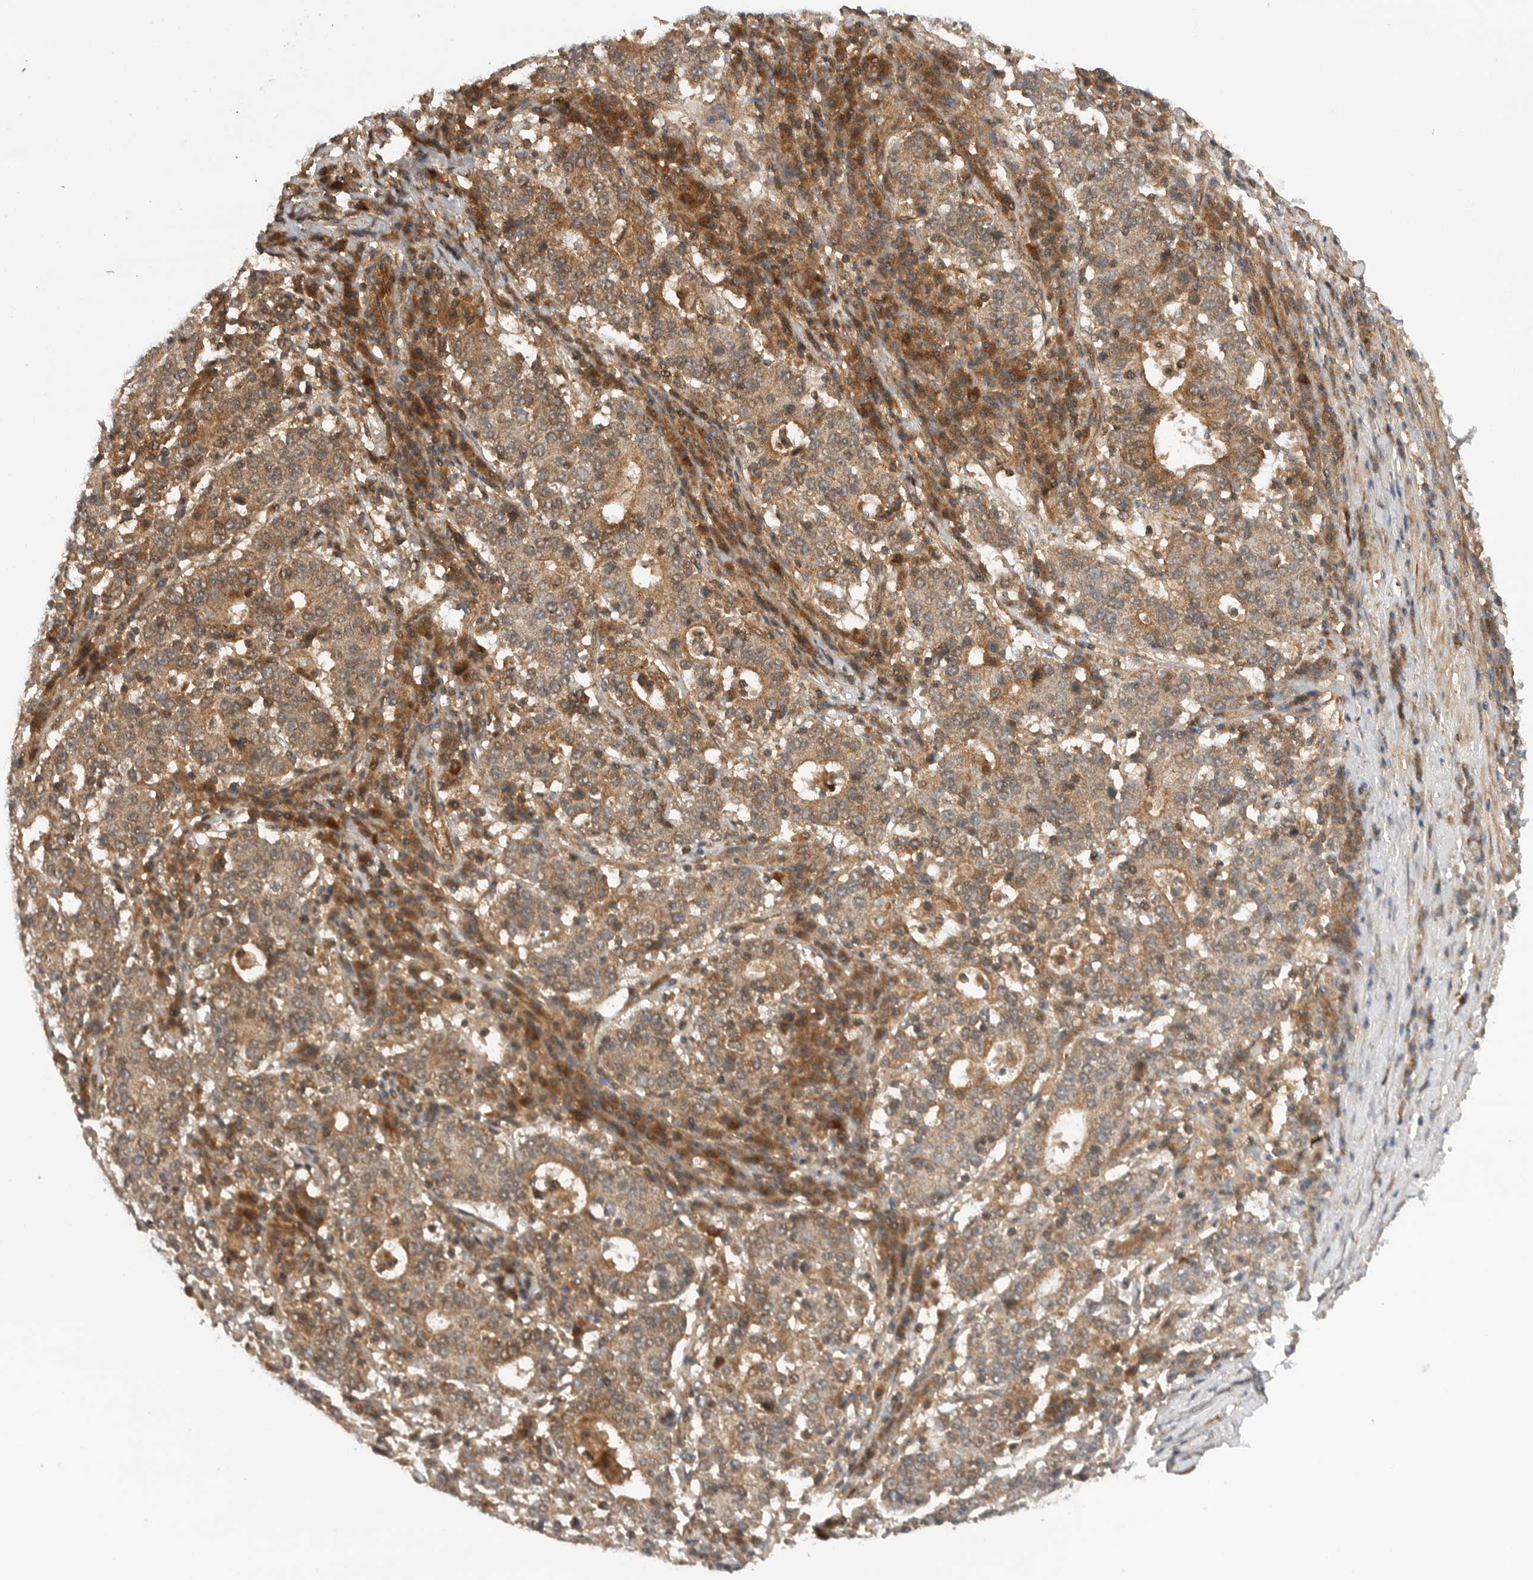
{"staining": {"intensity": "moderate", "quantity": ">75%", "location": "cytoplasmic/membranous"}, "tissue": "stomach cancer", "cell_type": "Tumor cells", "image_type": "cancer", "snomed": [{"axis": "morphology", "description": "Adenocarcinoma, NOS"}, {"axis": "topography", "description": "Stomach"}], "caption": "Moderate cytoplasmic/membranous staining for a protein is present in about >75% of tumor cells of adenocarcinoma (stomach) using IHC.", "gene": "PRDX4", "patient": {"sex": "male", "age": 59}}